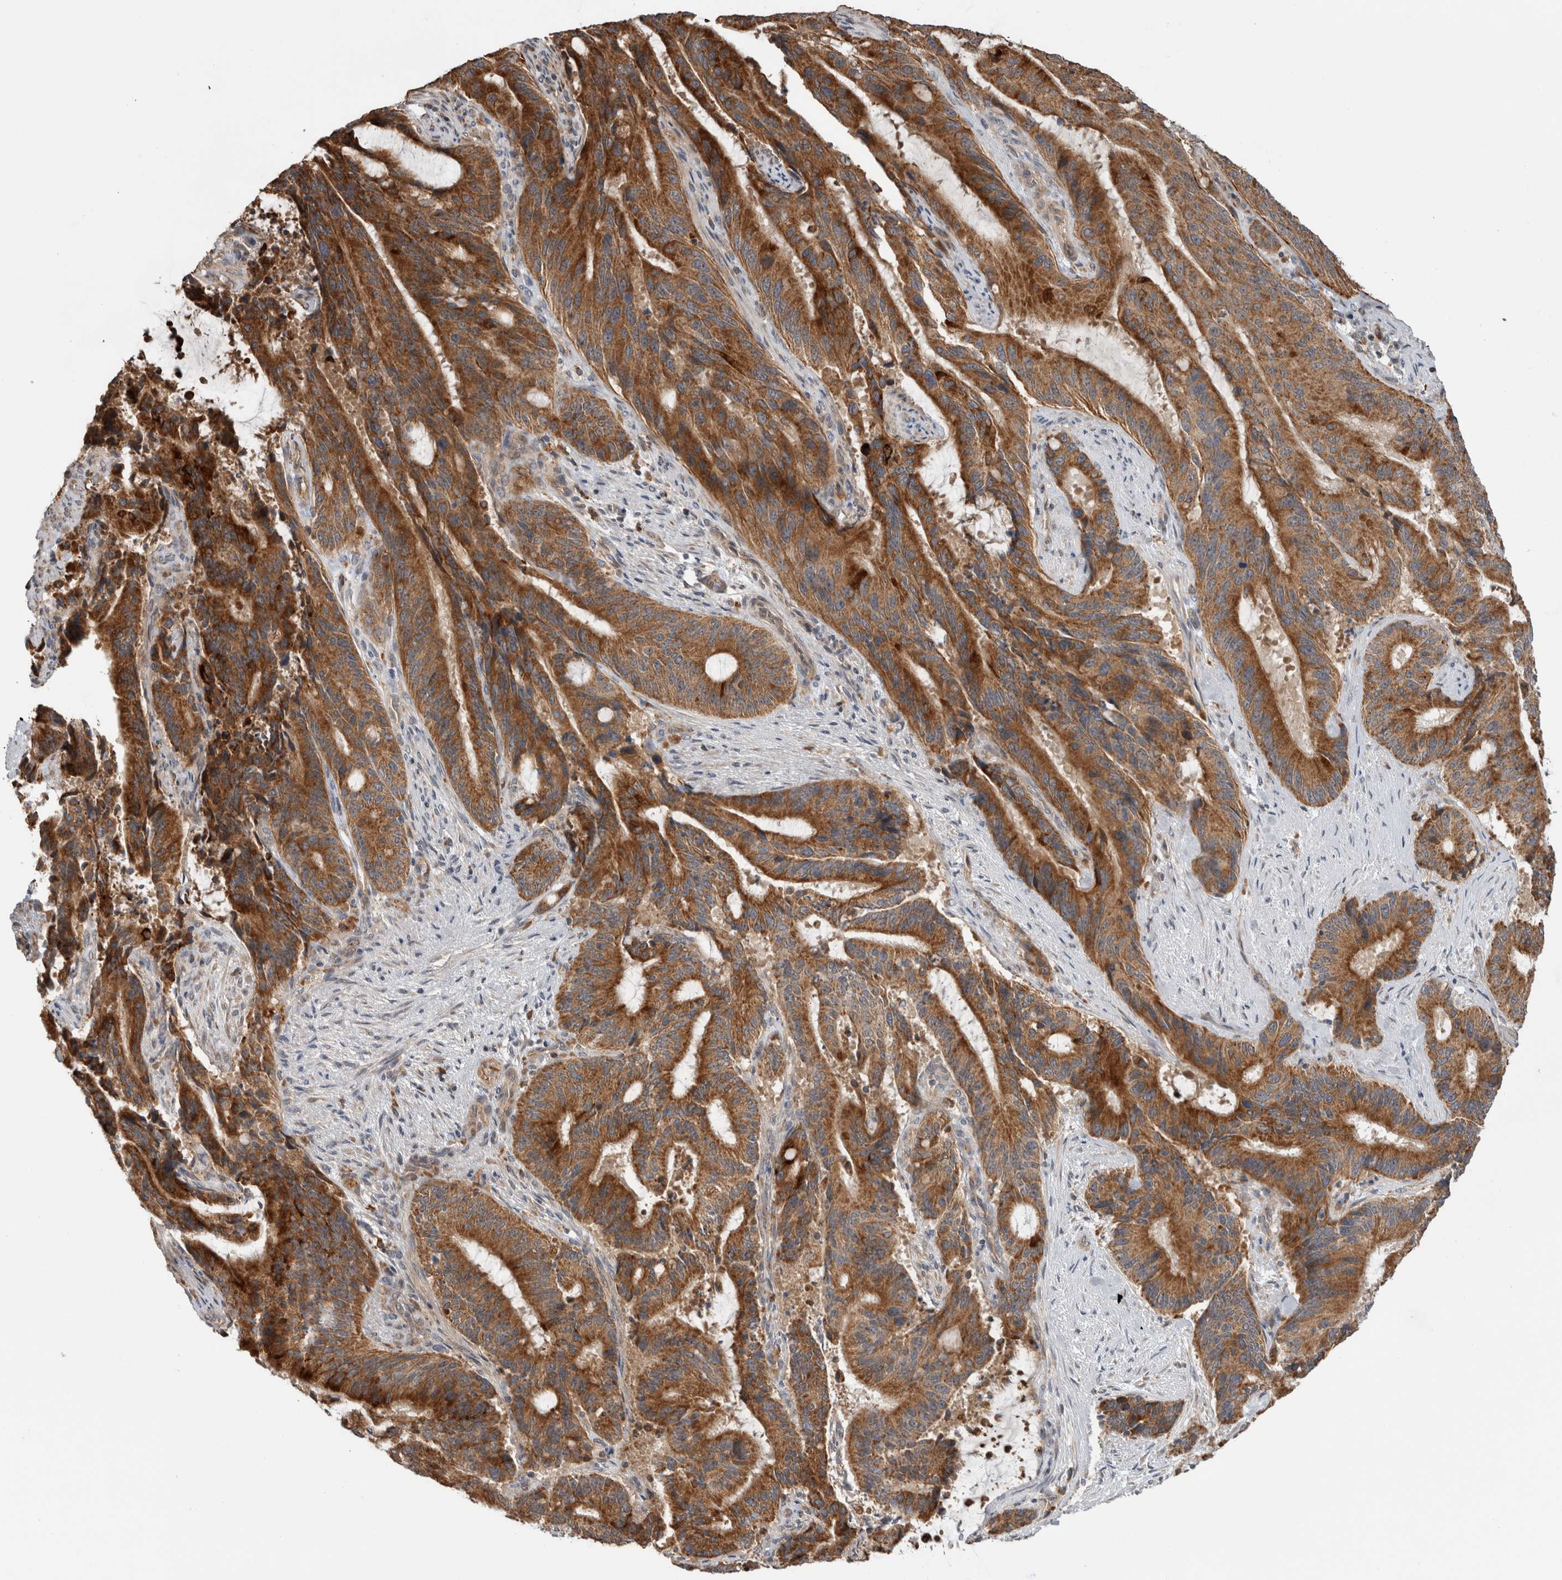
{"staining": {"intensity": "strong", "quantity": ">75%", "location": "cytoplasmic/membranous"}, "tissue": "liver cancer", "cell_type": "Tumor cells", "image_type": "cancer", "snomed": [{"axis": "morphology", "description": "Normal tissue, NOS"}, {"axis": "morphology", "description": "Cholangiocarcinoma"}, {"axis": "topography", "description": "Liver"}, {"axis": "topography", "description": "Peripheral nerve tissue"}], "caption": "Immunohistochemical staining of liver cancer displays high levels of strong cytoplasmic/membranous staining in about >75% of tumor cells. The staining was performed using DAB, with brown indicating positive protein expression. Nuclei are stained blue with hematoxylin.", "gene": "ADGRL3", "patient": {"sex": "female", "age": 73}}